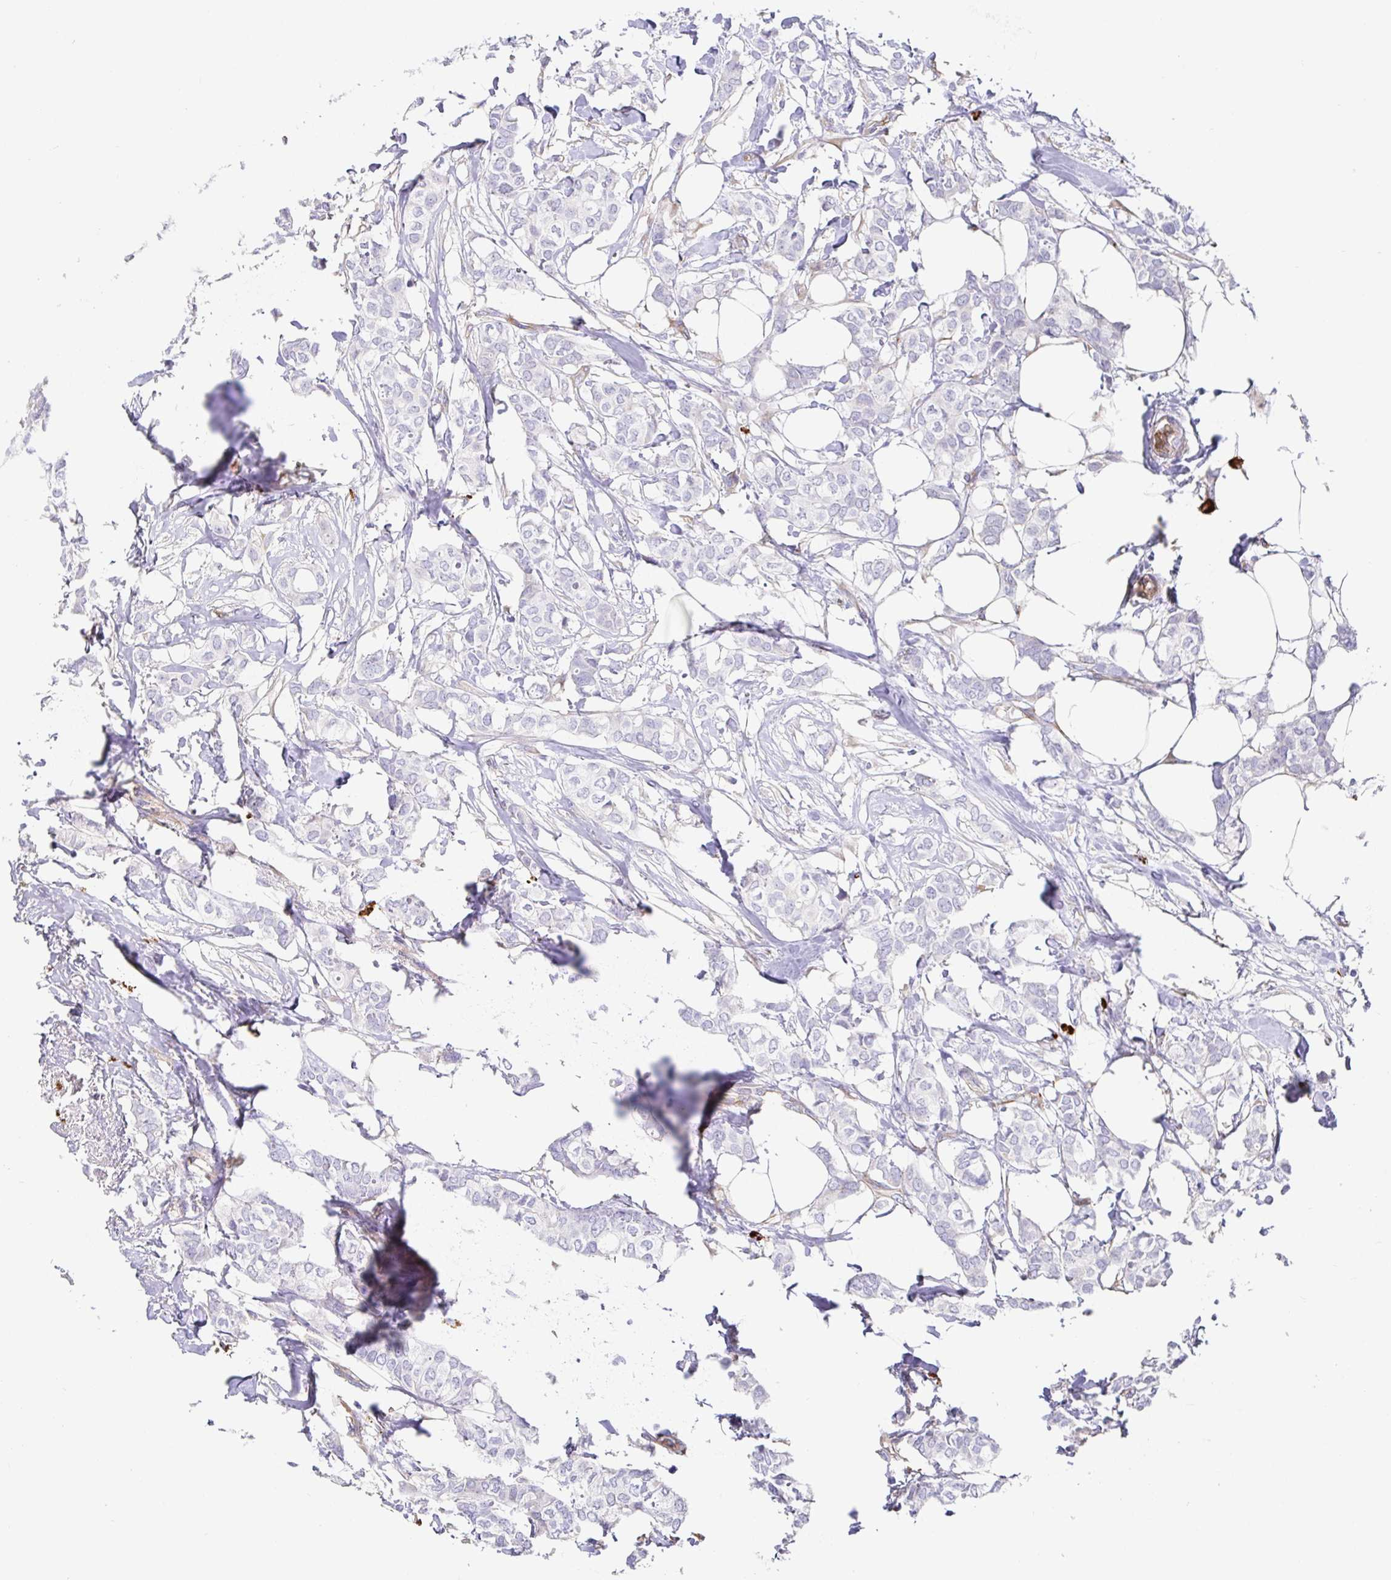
{"staining": {"intensity": "negative", "quantity": "none", "location": "none"}, "tissue": "breast cancer", "cell_type": "Tumor cells", "image_type": "cancer", "snomed": [{"axis": "morphology", "description": "Duct carcinoma"}, {"axis": "topography", "description": "Breast"}], "caption": "The image demonstrates no staining of tumor cells in breast invasive ductal carcinoma.", "gene": "DOCK1", "patient": {"sex": "female", "age": 62}}